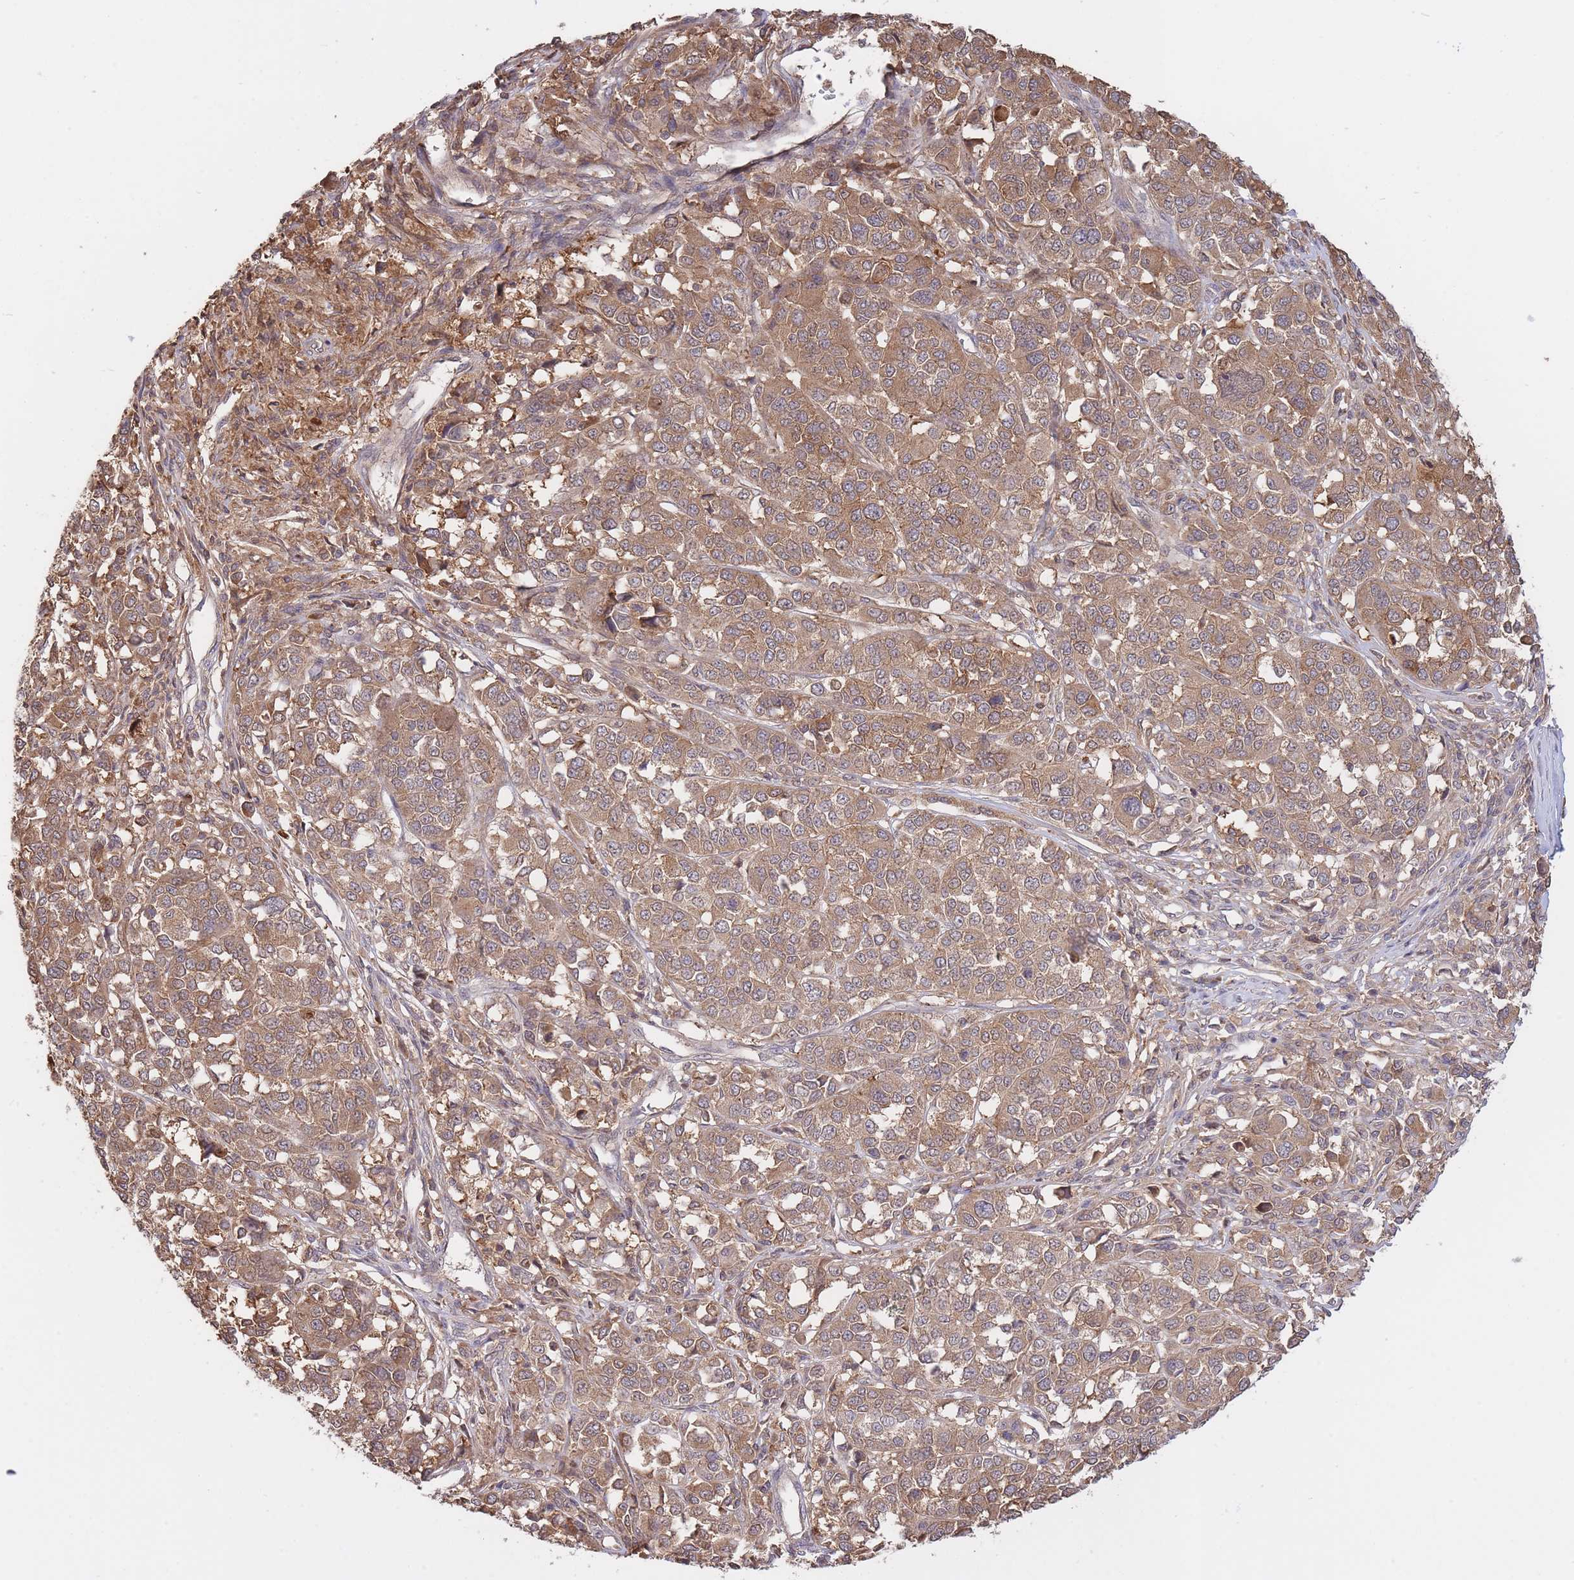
{"staining": {"intensity": "moderate", "quantity": ">75%", "location": "cytoplasmic/membranous"}, "tissue": "melanoma", "cell_type": "Tumor cells", "image_type": "cancer", "snomed": [{"axis": "morphology", "description": "Malignant melanoma, Metastatic site"}, {"axis": "topography", "description": "Lymph node"}], "caption": "This is a micrograph of immunohistochemistry (IHC) staining of malignant melanoma (metastatic site), which shows moderate expression in the cytoplasmic/membranous of tumor cells.", "gene": "ZNF304", "patient": {"sex": "male", "age": 44}}